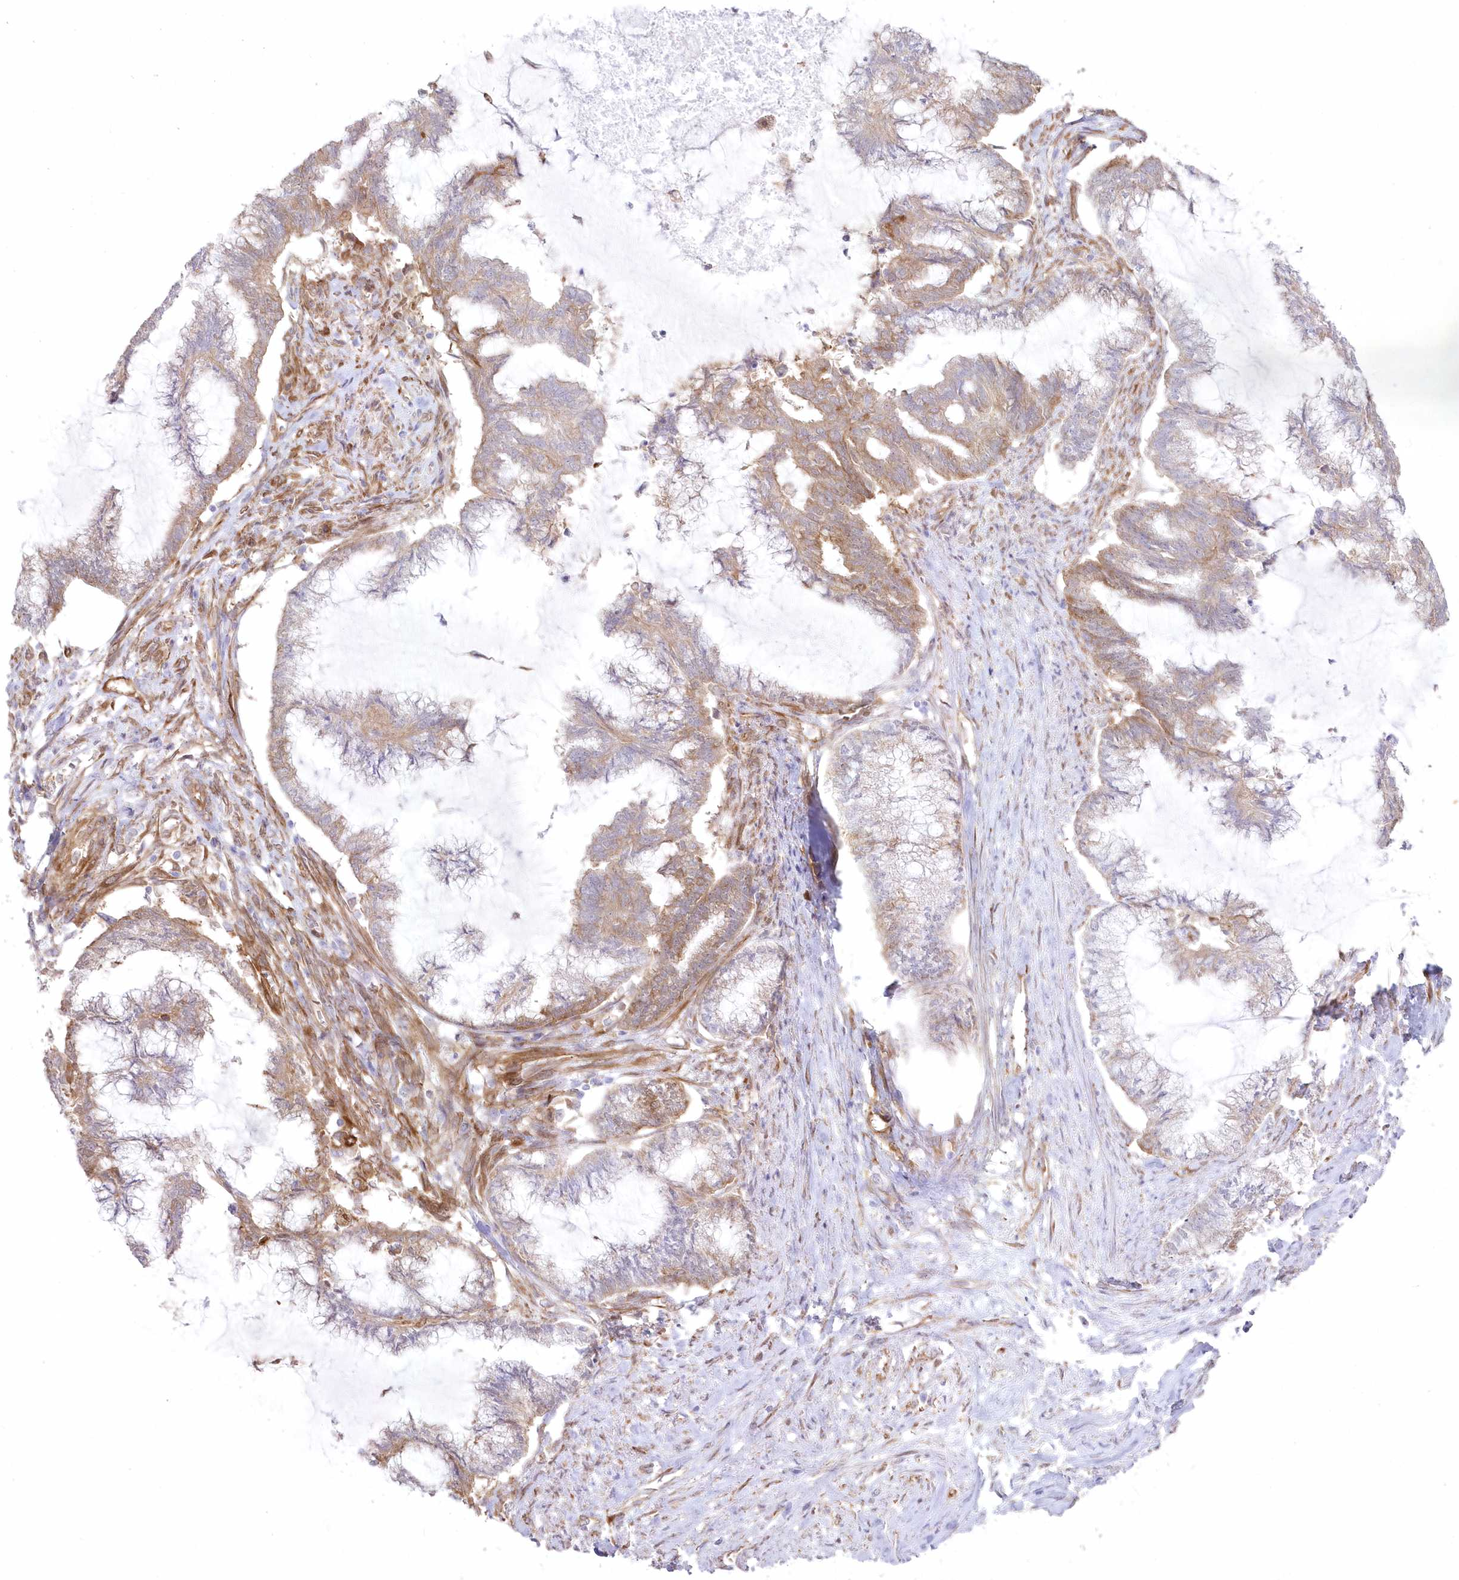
{"staining": {"intensity": "weak", "quantity": "25%-75%", "location": "cytoplasmic/membranous"}, "tissue": "endometrial cancer", "cell_type": "Tumor cells", "image_type": "cancer", "snomed": [{"axis": "morphology", "description": "Adenocarcinoma, NOS"}, {"axis": "topography", "description": "Endometrium"}], "caption": "A brown stain labels weak cytoplasmic/membranous positivity of a protein in human adenocarcinoma (endometrial) tumor cells.", "gene": "SH3PXD2B", "patient": {"sex": "female", "age": 86}}